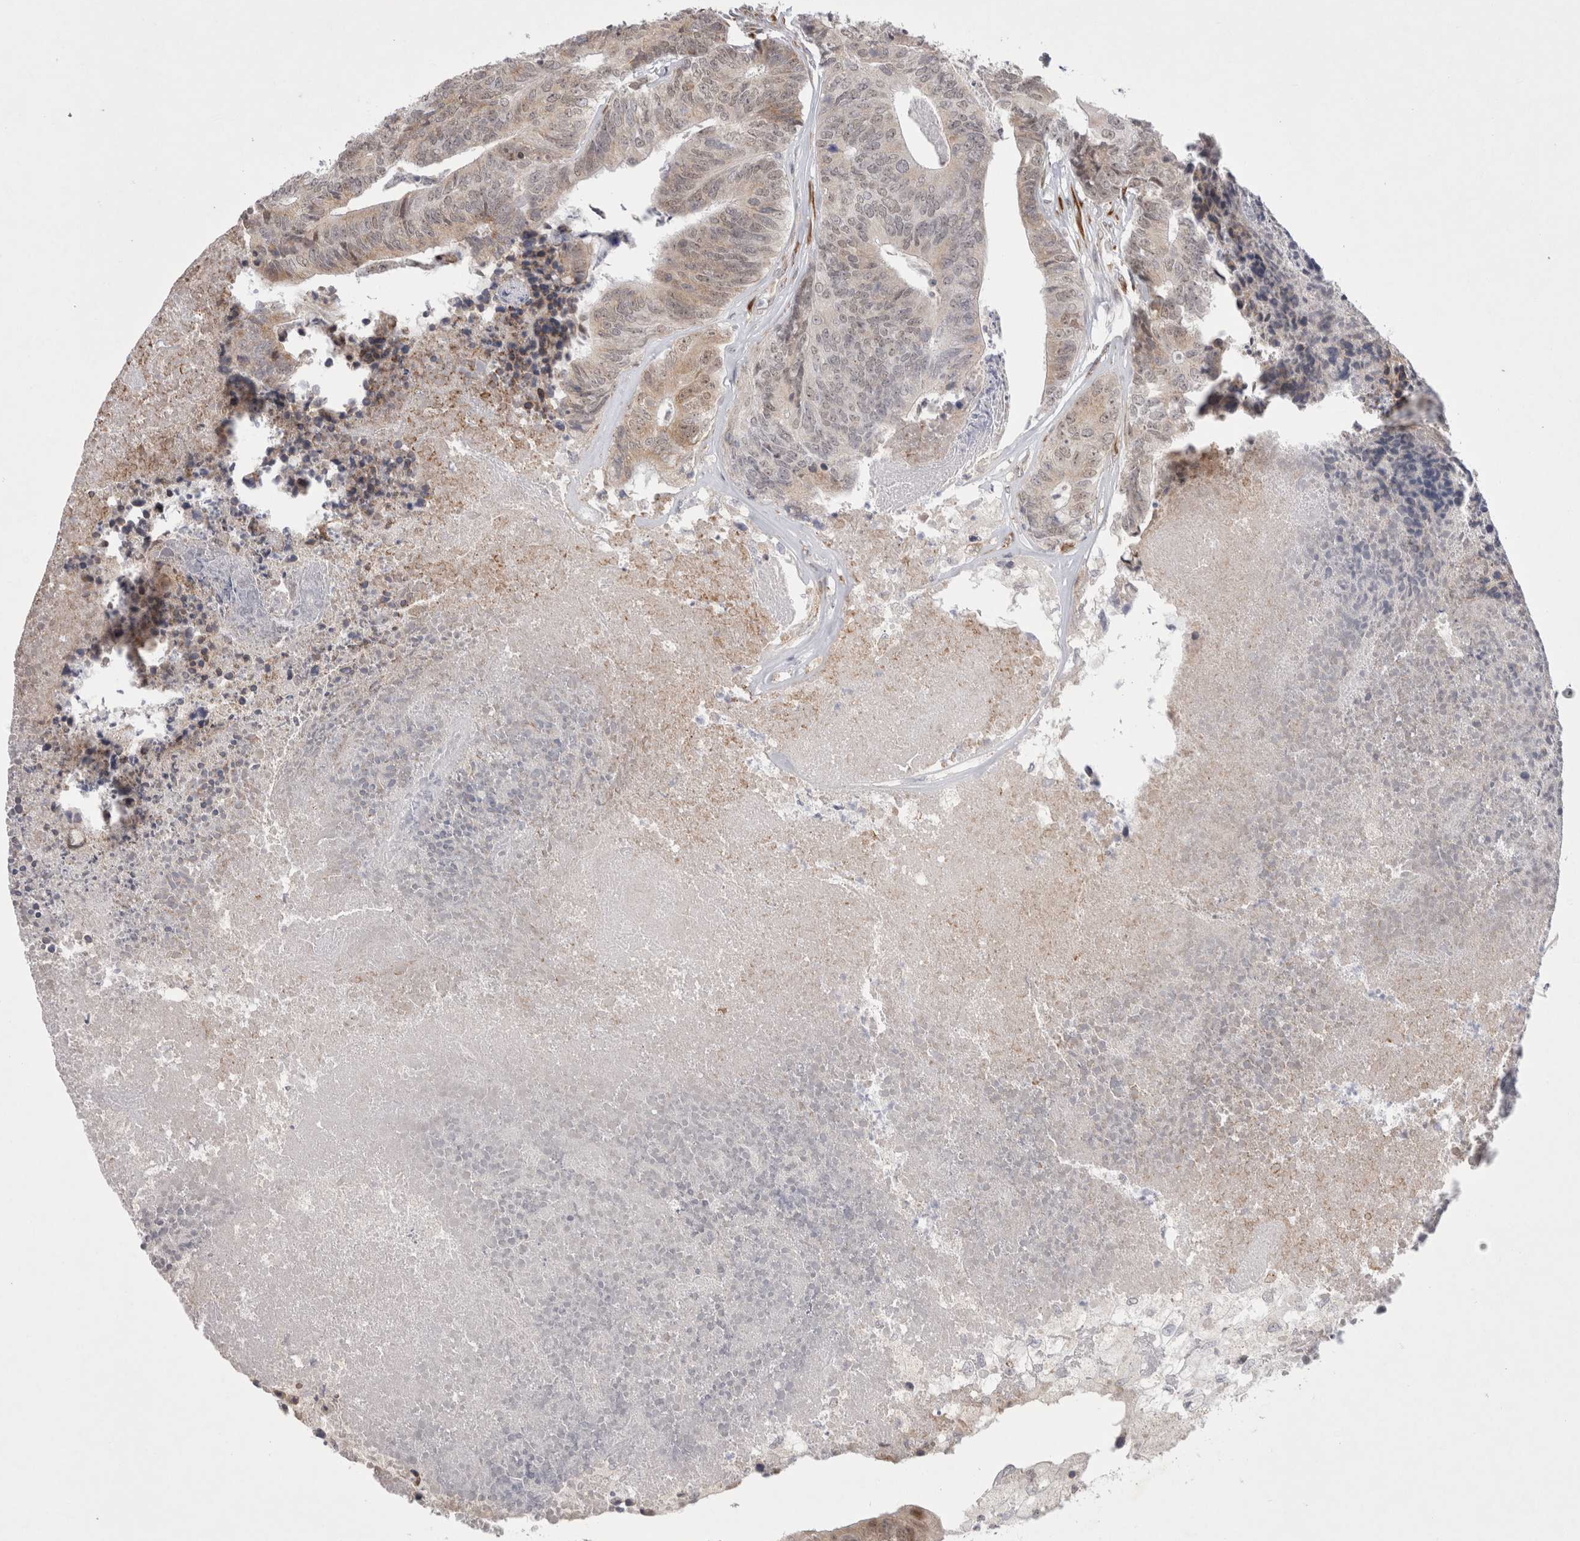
{"staining": {"intensity": "moderate", "quantity": "<25%", "location": "cytoplasmic/membranous"}, "tissue": "colorectal cancer", "cell_type": "Tumor cells", "image_type": "cancer", "snomed": [{"axis": "morphology", "description": "Adenocarcinoma, NOS"}, {"axis": "topography", "description": "Colon"}], "caption": "This histopathology image reveals adenocarcinoma (colorectal) stained with immunohistochemistry (IHC) to label a protein in brown. The cytoplasmic/membranous of tumor cells show moderate positivity for the protein. Nuclei are counter-stained blue.", "gene": "TRMT1L", "patient": {"sex": "female", "age": 67}}